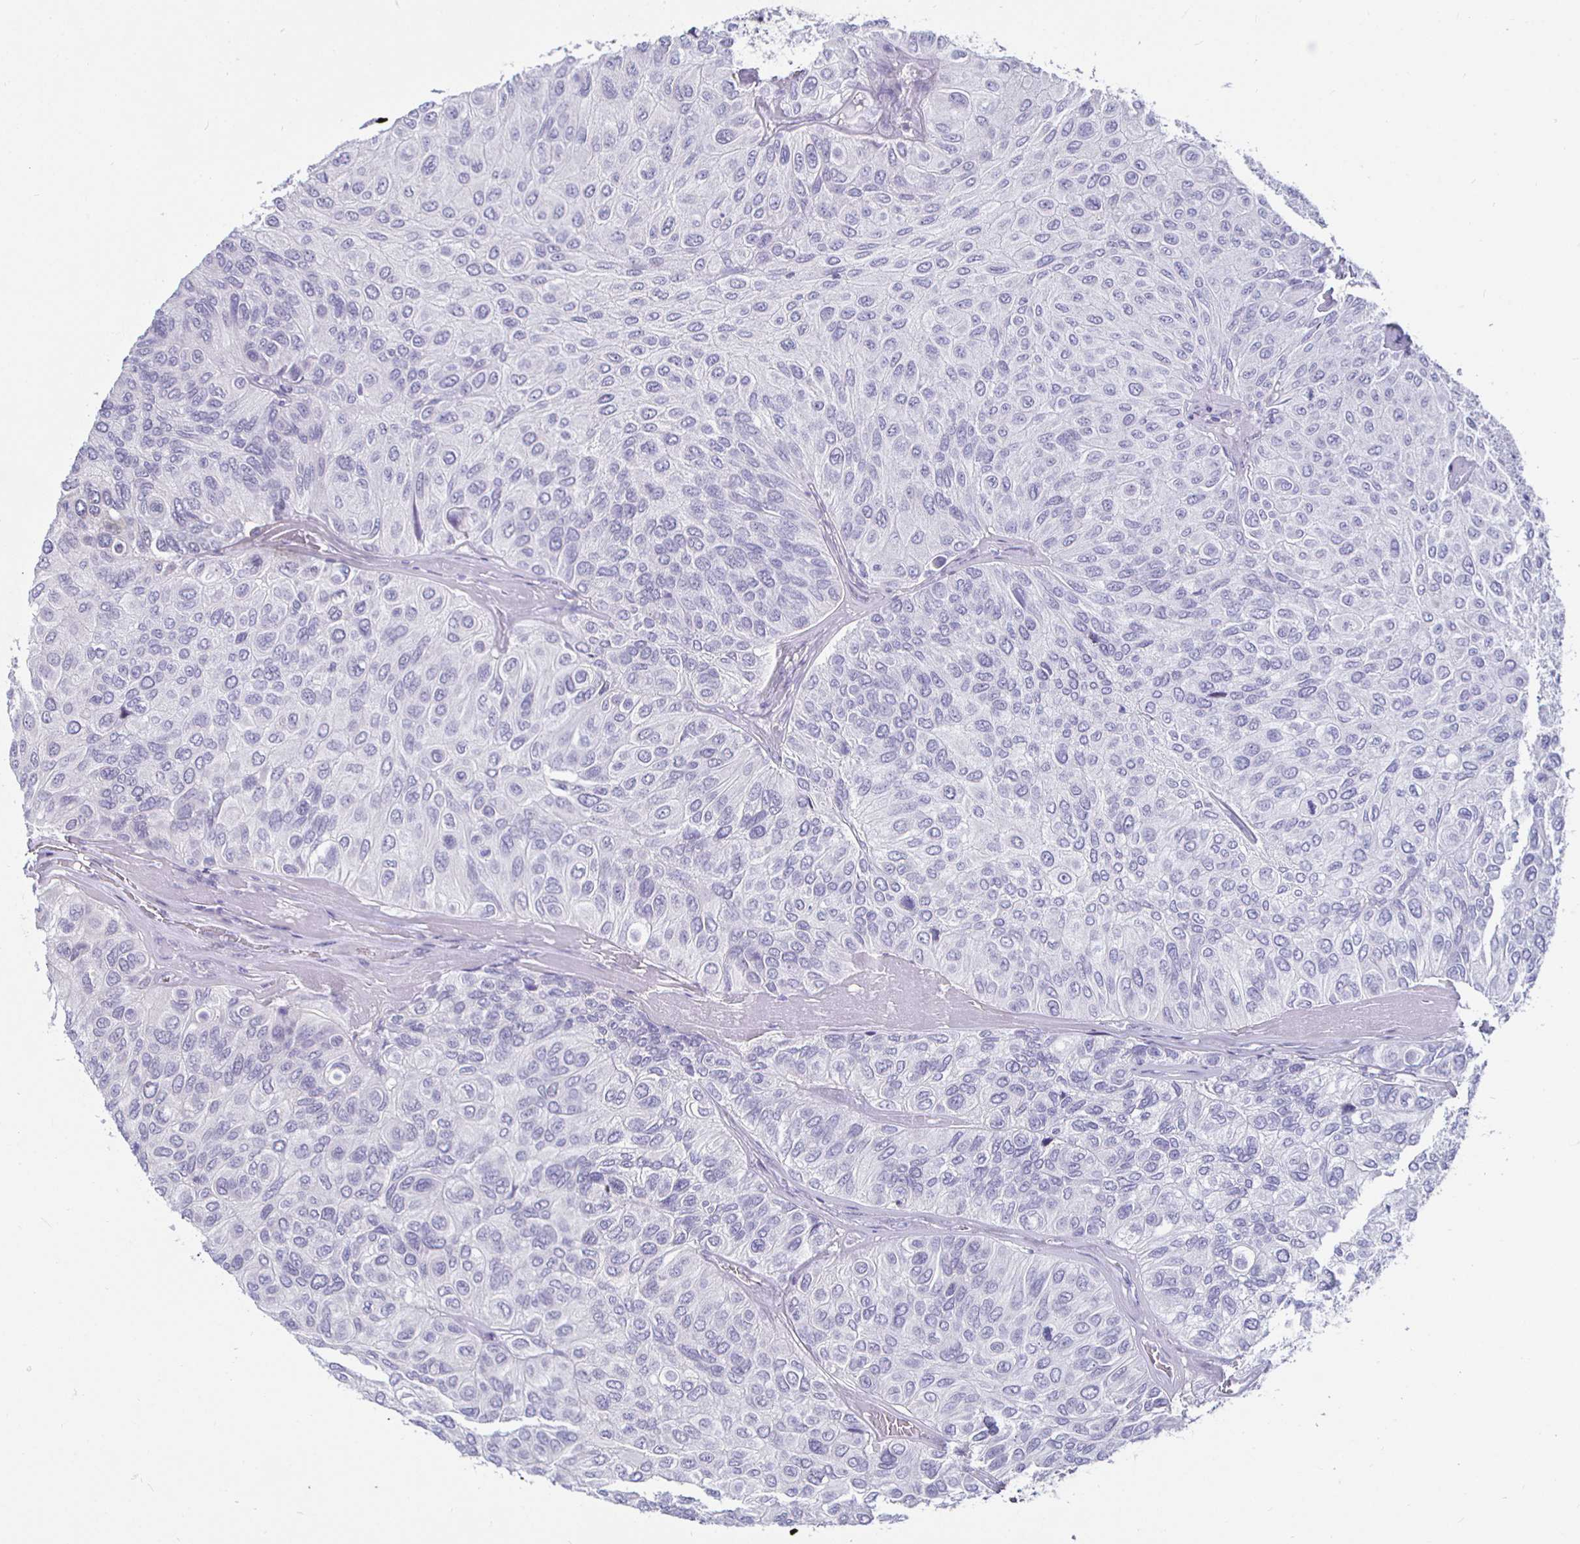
{"staining": {"intensity": "negative", "quantity": "none", "location": "none"}, "tissue": "urothelial cancer", "cell_type": "Tumor cells", "image_type": "cancer", "snomed": [{"axis": "morphology", "description": "Urothelial carcinoma, High grade"}, {"axis": "topography", "description": "Urinary bladder"}], "caption": "This is an immunohistochemistry image of urothelial cancer. There is no staining in tumor cells.", "gene": "MLH1", "patient": {"sex": "male", "age": 66}}